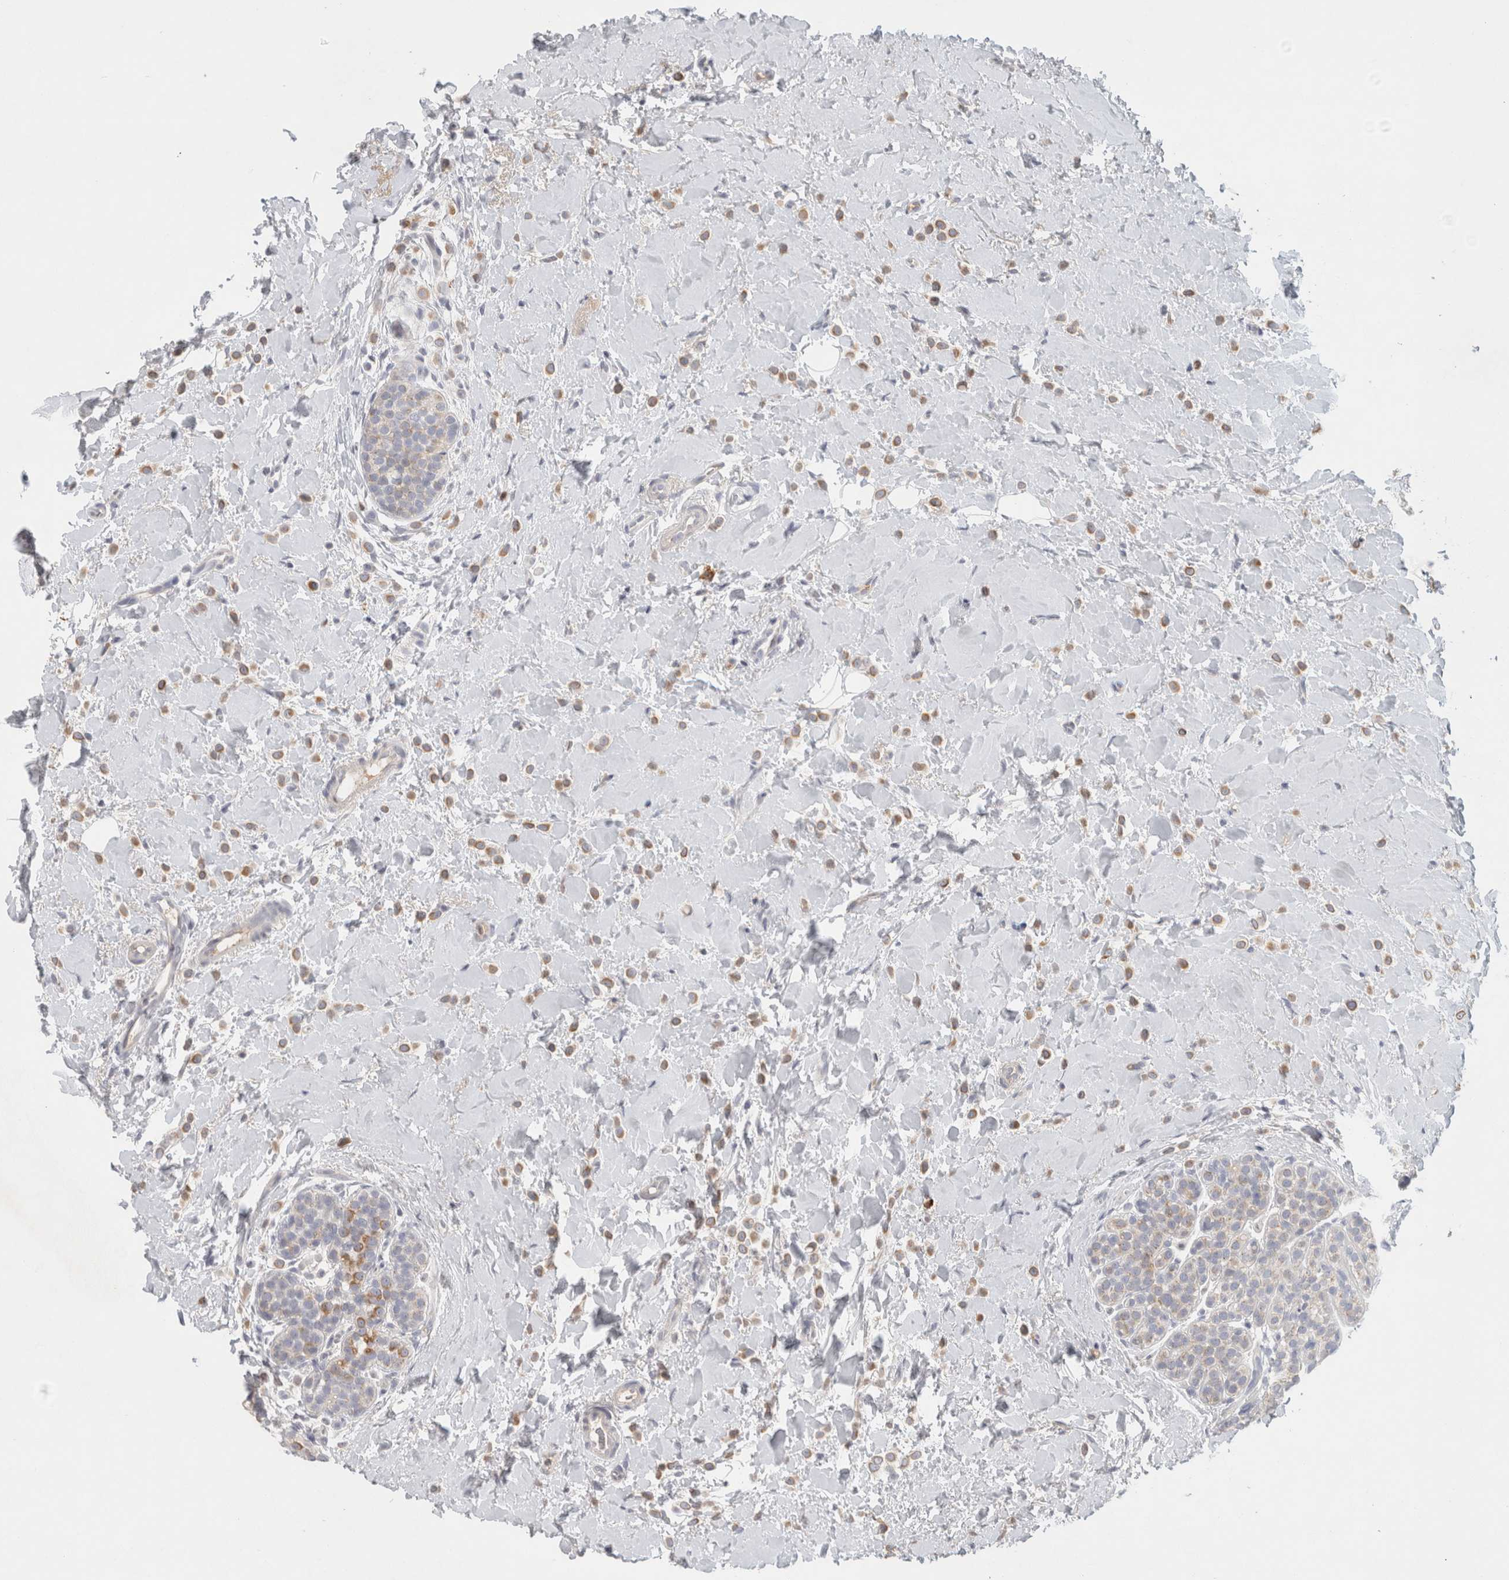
{"staining": {"intensity": "weak", "quantity": ">75%", "location": "cytoplasmic/membranous"}, "tissue": "breast cancer", "cell_type": "Tumor cells", "image_type": "cancer", "snomed": [{"axis": "morphology", "description": "Normal tissue, NOS"}, {"axis": "morphology", "description": "Lobular carcinoma"}, {"axis": "topography", "description": "Breast"}], "caption": "High-magnification brightfield microscopy of breast lobular carcinoma stained with DAB (brown) and counterstained with hematoxylin (blue). tumor cells exhibit weak cytoplasmic/membranous expression is seen in approximately>75% of cells.", "gene": "STK31", "patient": {"sex": "female", "age": 50}}